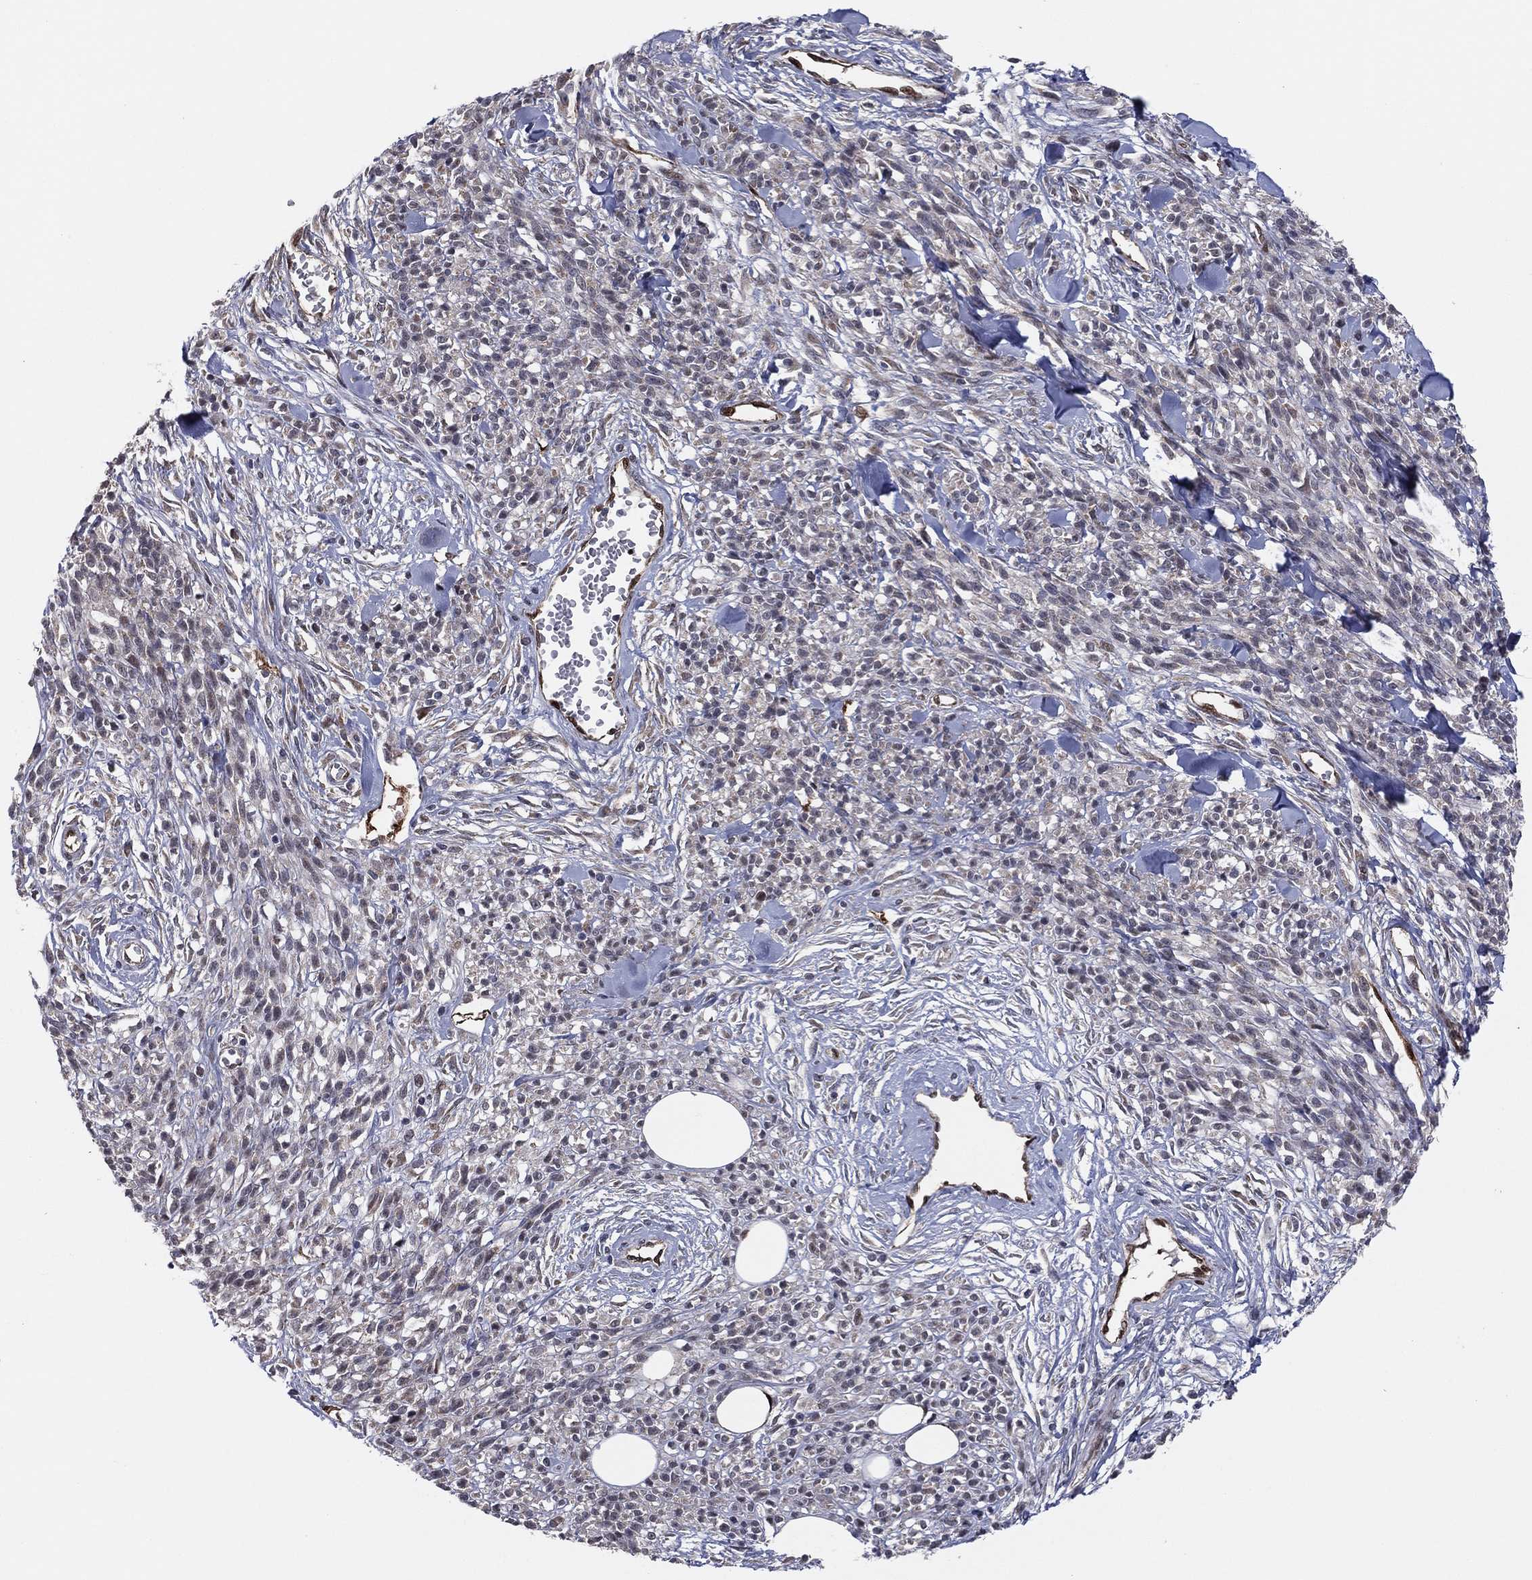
{"staining": {"intensity": "moderate", "quantity": "<25%", "location": "cytoplasmic/membranous"}, "tissue": "melanoma", "cell_type": "Tumor cells", "image_type": "cancer", "snomed": [{"axis": "morphology", "description": "Malignant melanoma, NOS"}, {"axis": "topography", "description": "Skin"}, {"axis": "topography", "description": "Skin of trunk"}], "caption": "Immunohistochemical staining of melanoma shows low levels of moderate cytoplasmic/membranous staining in approximately <25% of tumor cells.", "gene": "SNCG", "patient": {"sex": "male", "age": 74}}